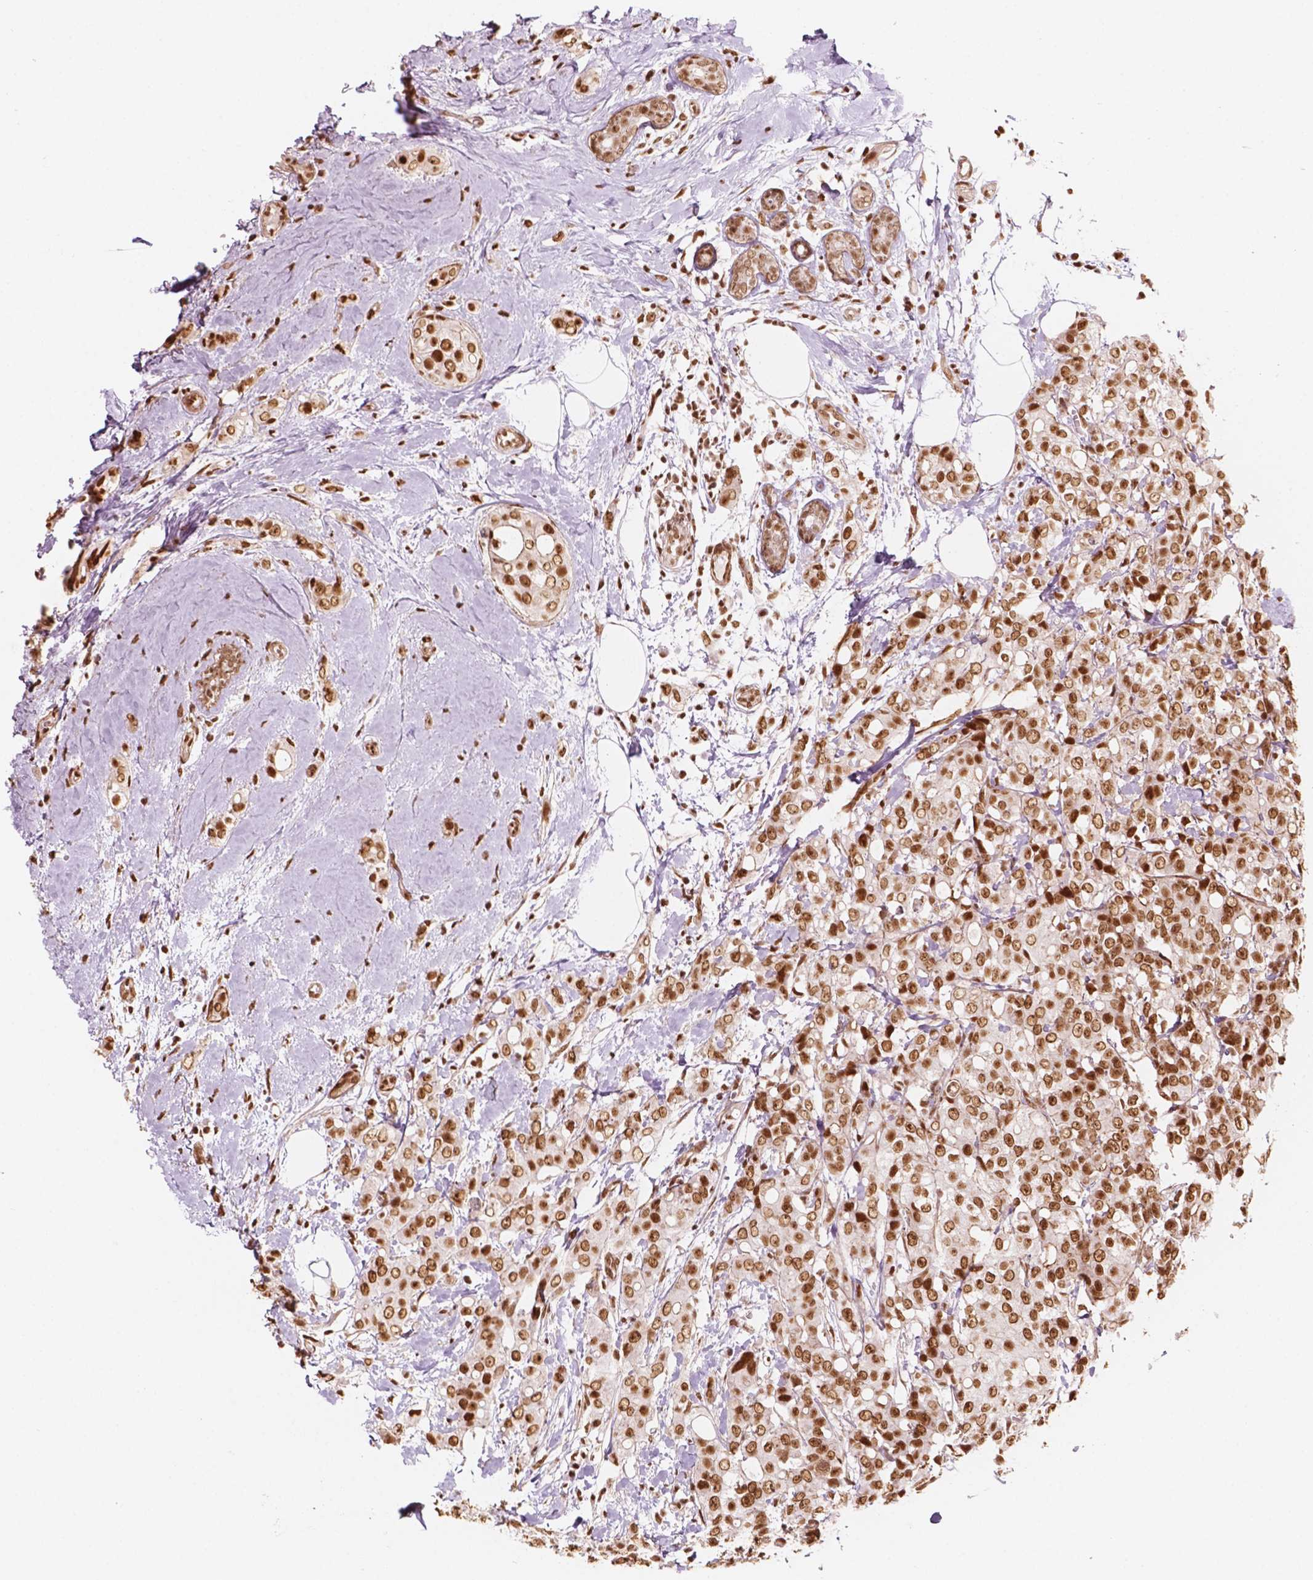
{"staining": {"intensity": "moderate", "quantity": ">75%", "location": "nuclear"}, "tissue": "breast cancer", "cell_type": "Tumor cells", "image_type": "cancer", "snomed": [{"axis": "morphology", "description": "Duct carcinoma"}, {"axis": "topography", "description": "Breast"}], "caption": "Infiltrating ductal carcinoma (breast) was stained to show a protein in brown. There is medium levels of moderate nuclear expression in approximately >75% of tumor cells. (IHC, brightfield microscopy, high magnification).", "gene": "GTF3C5", "patient": {"sex": "female", "age": 40}}